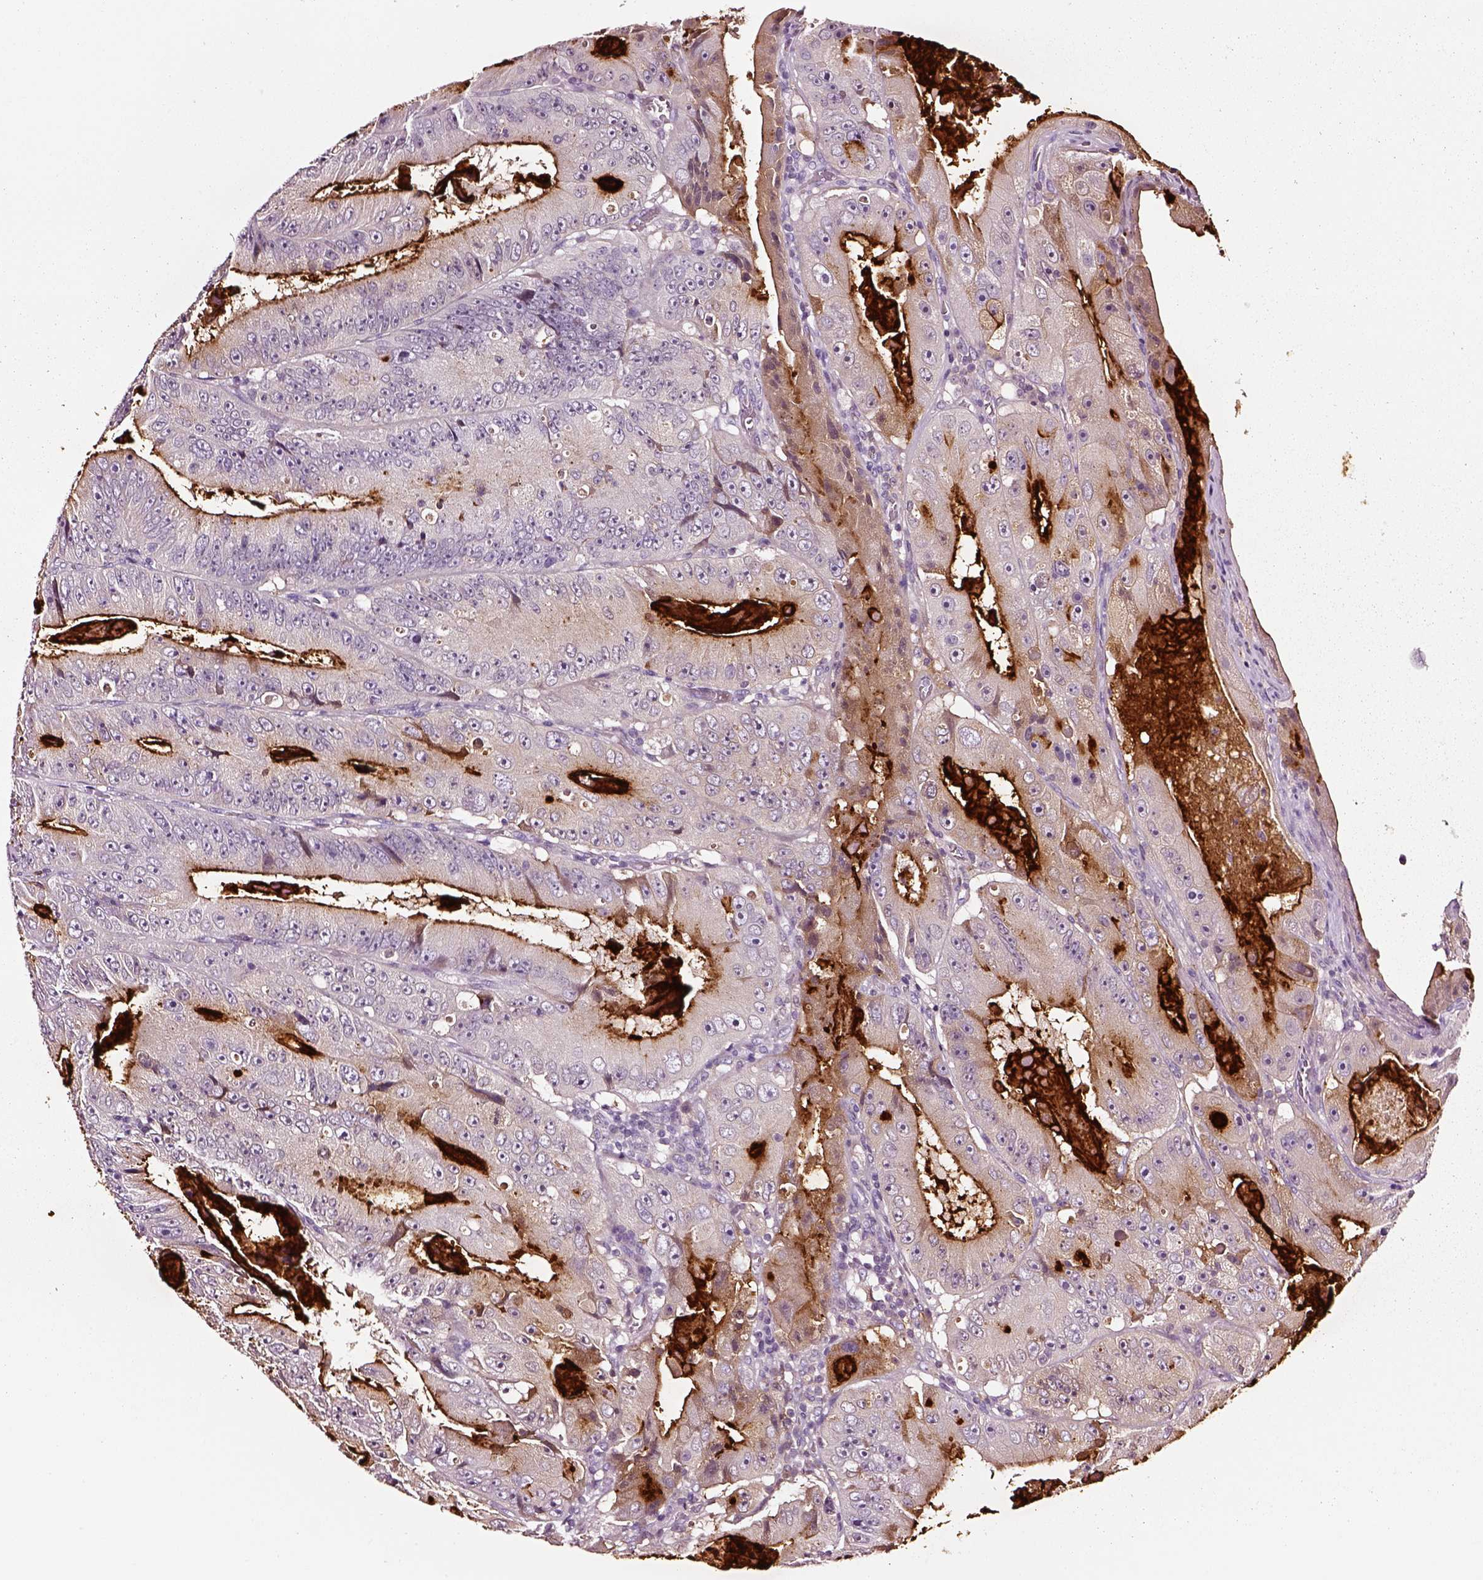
{"staining": {"intensity": "strong", "quantity": ">75%", "location": "cytoplasmic/membranous"}, "tissue": "colorectal cancer", "cell_type": "Tumor cells", "image_type": "cancer", "snomed": [{"axis": "morphology", "description": "Adenocarcinoma, NOS"}, {"axis": "topography", "description": "Colon"}], "caption": "Adenocarcinoma (colorectal) stained with a protein marker exhibits strong staining in tumor cells.", "gene": "DPEP1", "patient": {"sex": "female", "age": 86}}